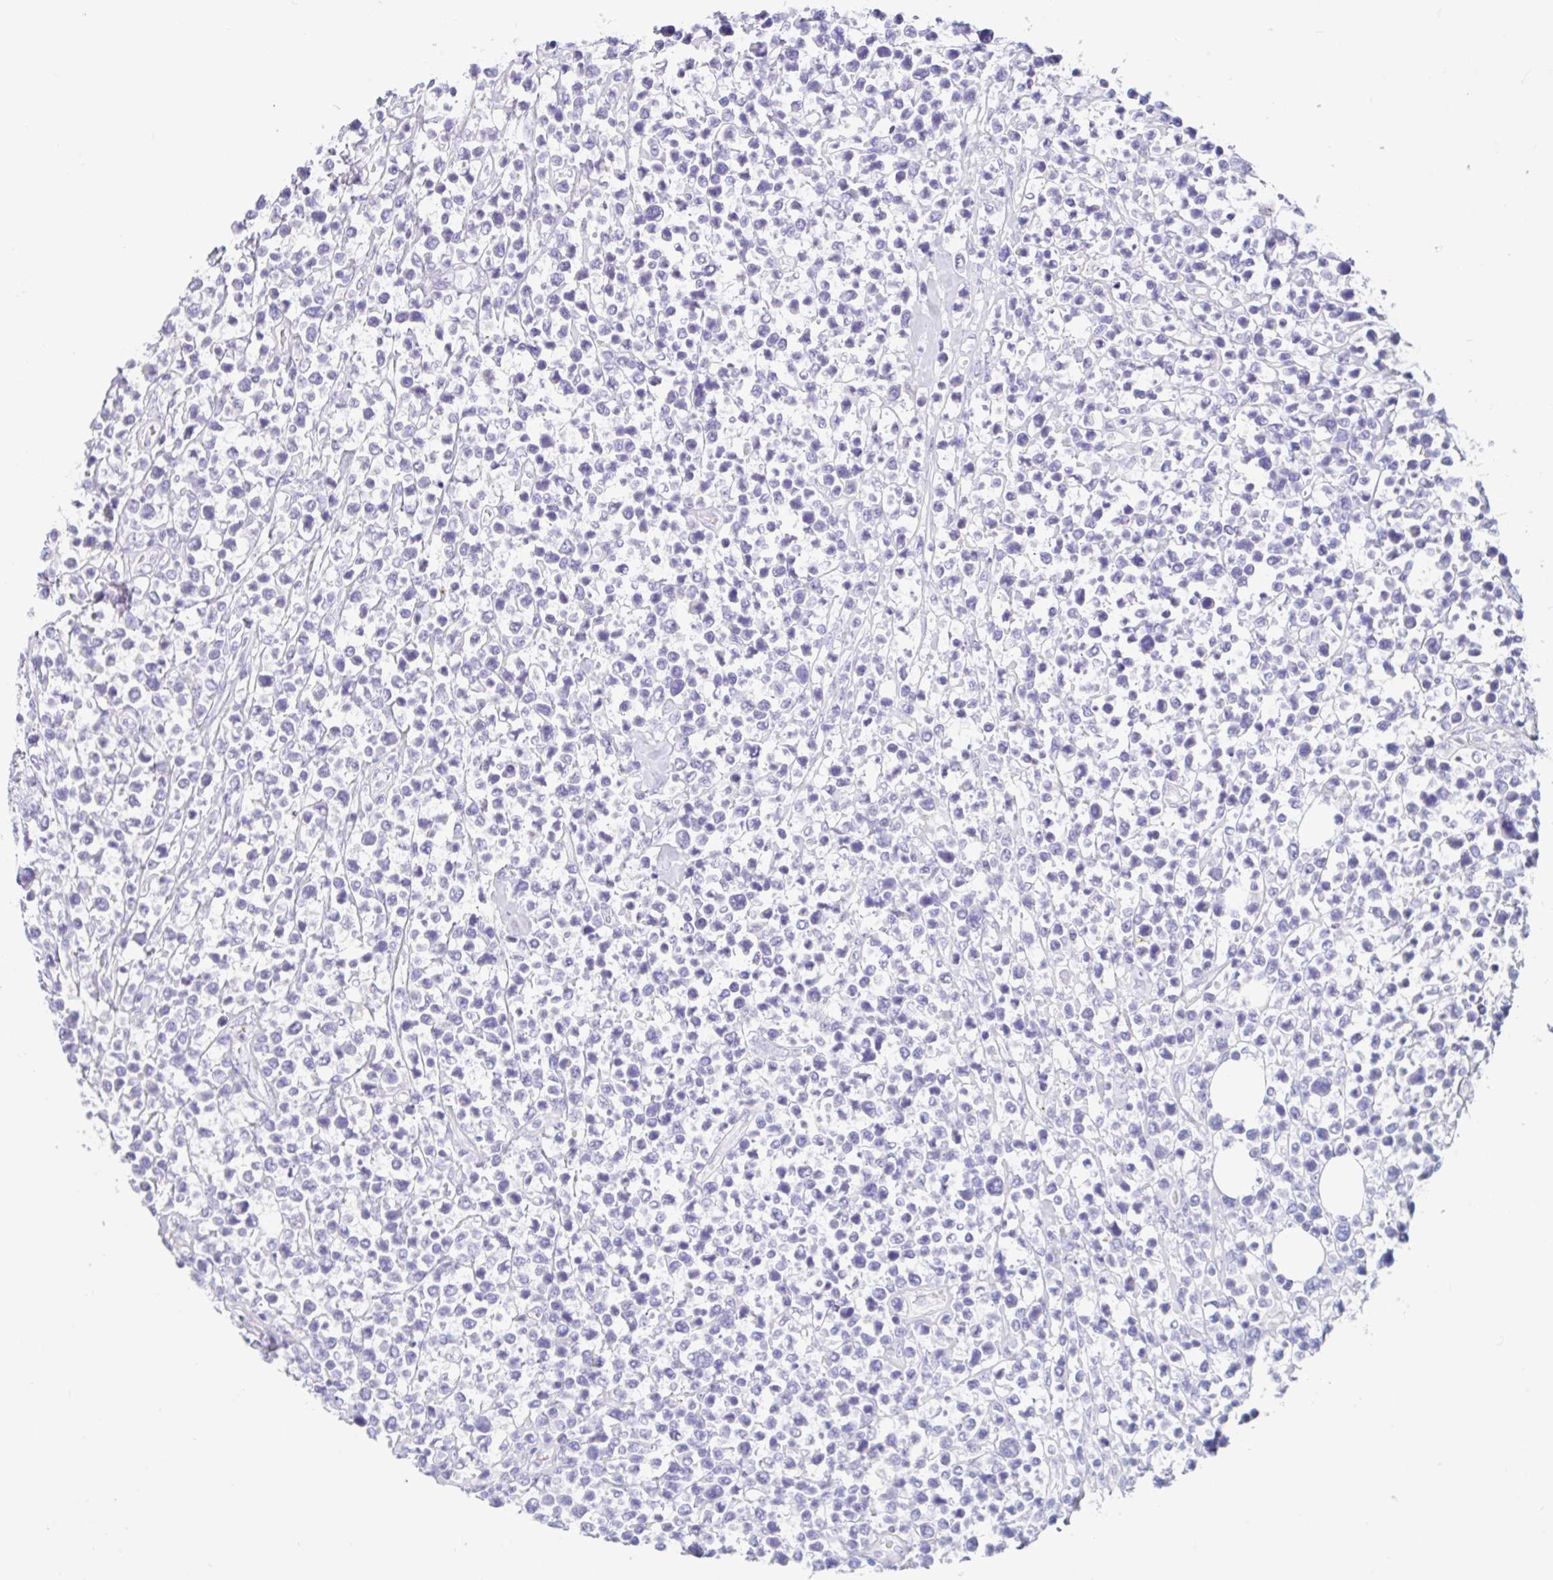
{"staining": {"intensity": "negative", "quantity": "none", "location": "none"}, "tissue": "lymphoma", "cell_type": "Tumor cells", "image_type": "cancer", "snomed": [{"axis": "morphology", "description": "Malignant lymphoma, non-Hodgkin's type, Low grade"}, {"axis": "topography", "description": "Lymph node"}], "caption": "Immunohistochemistry (IHC) histopathology image of lymphoma stained for a protein (brown), which demonstrates no staining in tumor cells. The staining is performed using DAB brown chromogen with nuclei counter-stained in using hematoxylin.", "gene": "OR6N2", "patient": {"sex": "male", "age": 60}}